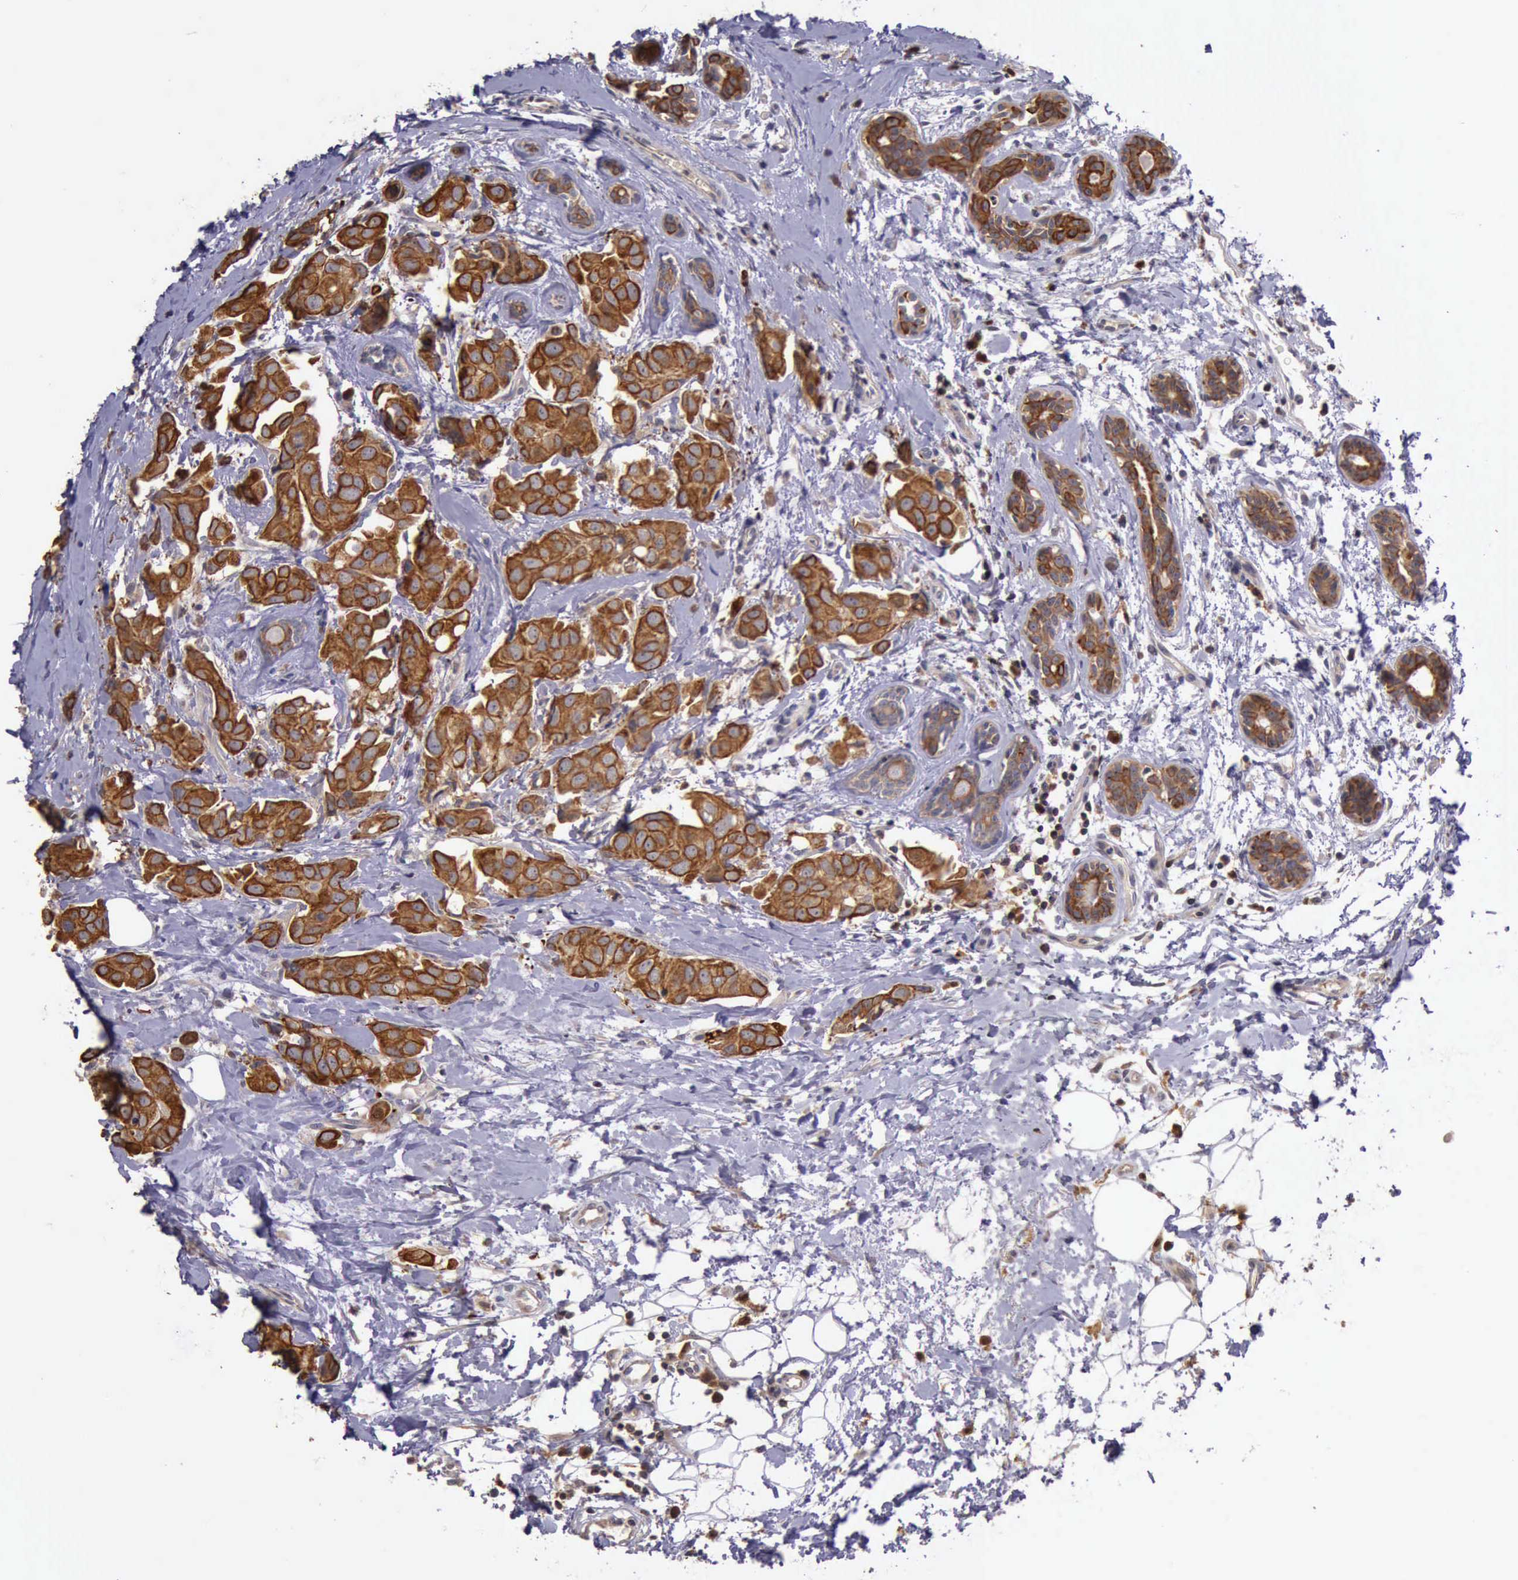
{"staining": {"intensity": "moderate", "quantity": ">75%", "location": "cytoplasmic/membranous"}, "tissue": "breast cancer", "cell_type": "Tumor cells", "image_type": "cancer", "snomed": [{"axis": "morphology", "description": "Duct carcinoma"}, {"axis": "topography", "description": "Breast"}], "caption": "The immunohistochemical stain shows moderate cytoplasmic/membranous expression in tumor cells of breast cancer tissue.", "gene": "RAB39B", "patient": {"sex": "female", "age": 40}}